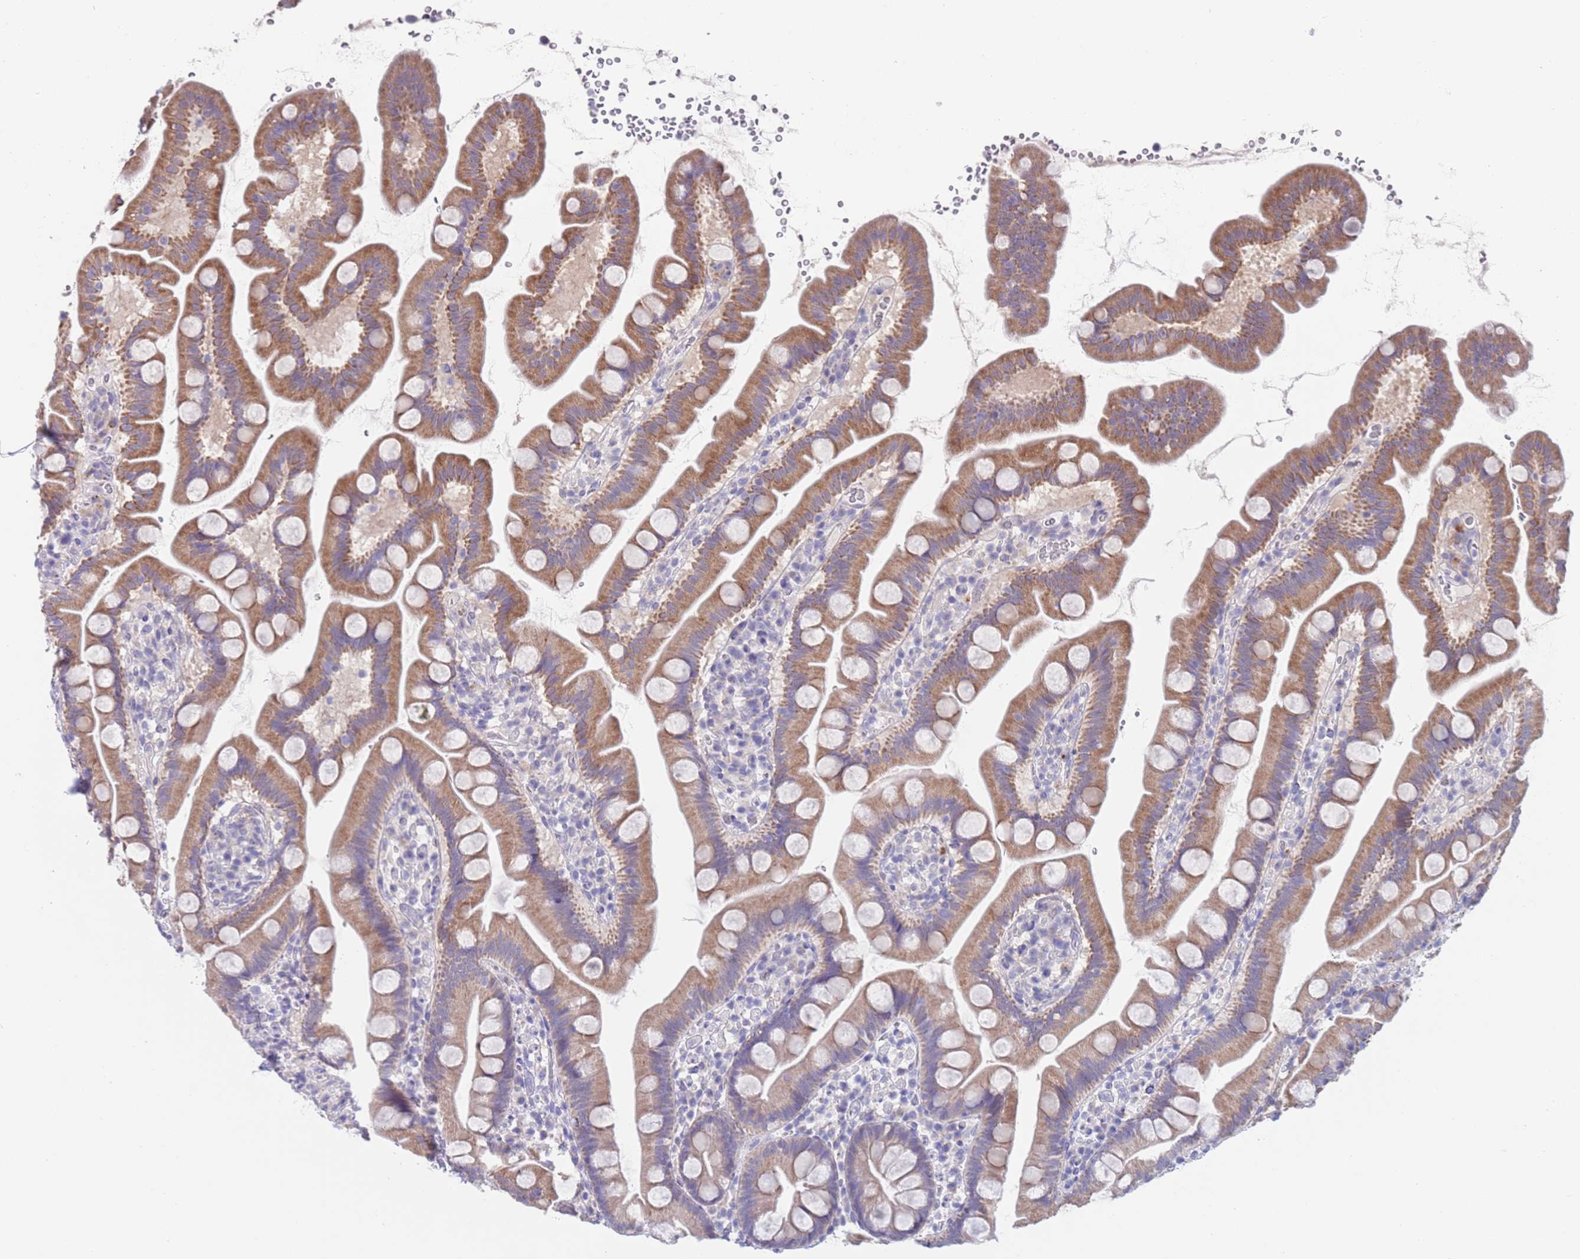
{"staining": {"intensity": "moderate", "quantity": "25%-75%", "location": "cytoplasmic/membranous"}, "tissue": "small intestine", "cell_type": "Glandular cells", "image_type": "normal", "snomed": [{"axis": "morphology", "description": "Normal tissue, NOS"}, {"axis": "topography", "description": "Small intestine"}], "caption": "An immunohistochemistry photomicrograph of normal tissue is shown. Protein staining in brown shows moderate cytoplasmic/membranous positivity in small intestine within glandular cells.", "gene": "SPIRE2", "patient": {"sex": "female", "age": 68}}